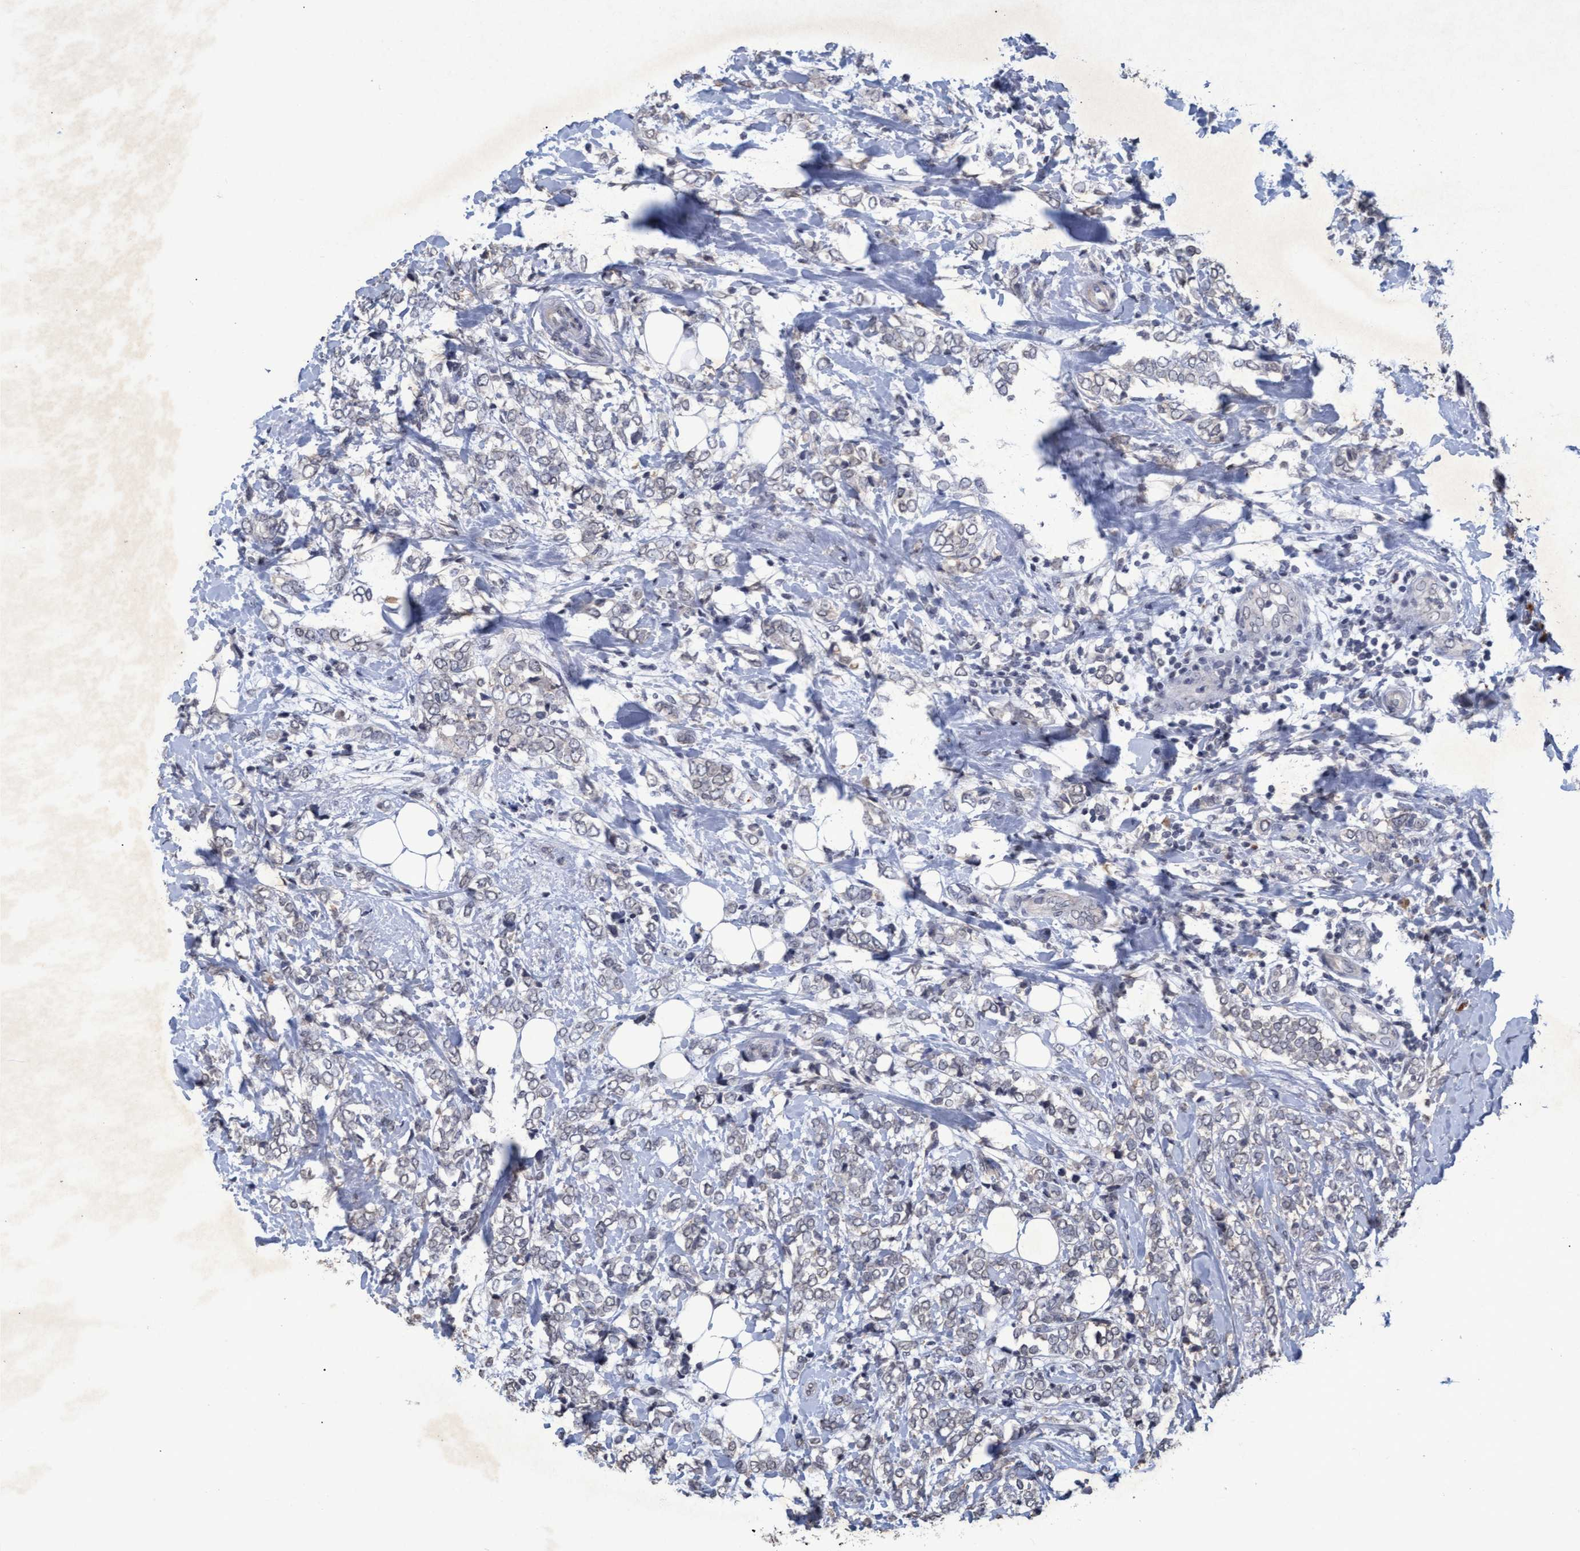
{"staining": {"intensity": "negative", "quantity": "none", "location": "none"}, "tissue": "breast cancer", "cell_type": "Tumor cells", "image_type": "cancer", "snomed": [{"axis": "morphology", "description": "Normal tissue, NOS"}, {"axis": "morphology", "description": "Lobular carcinoma"}, {"axis": "topography", "description": "Breast"}], "caption": "Micrograph shows no protein expression in tumor cells of breast lobular carcinoma tissue.", "gene": "GALC", "patient": {"sex": "female", "age": 47}}